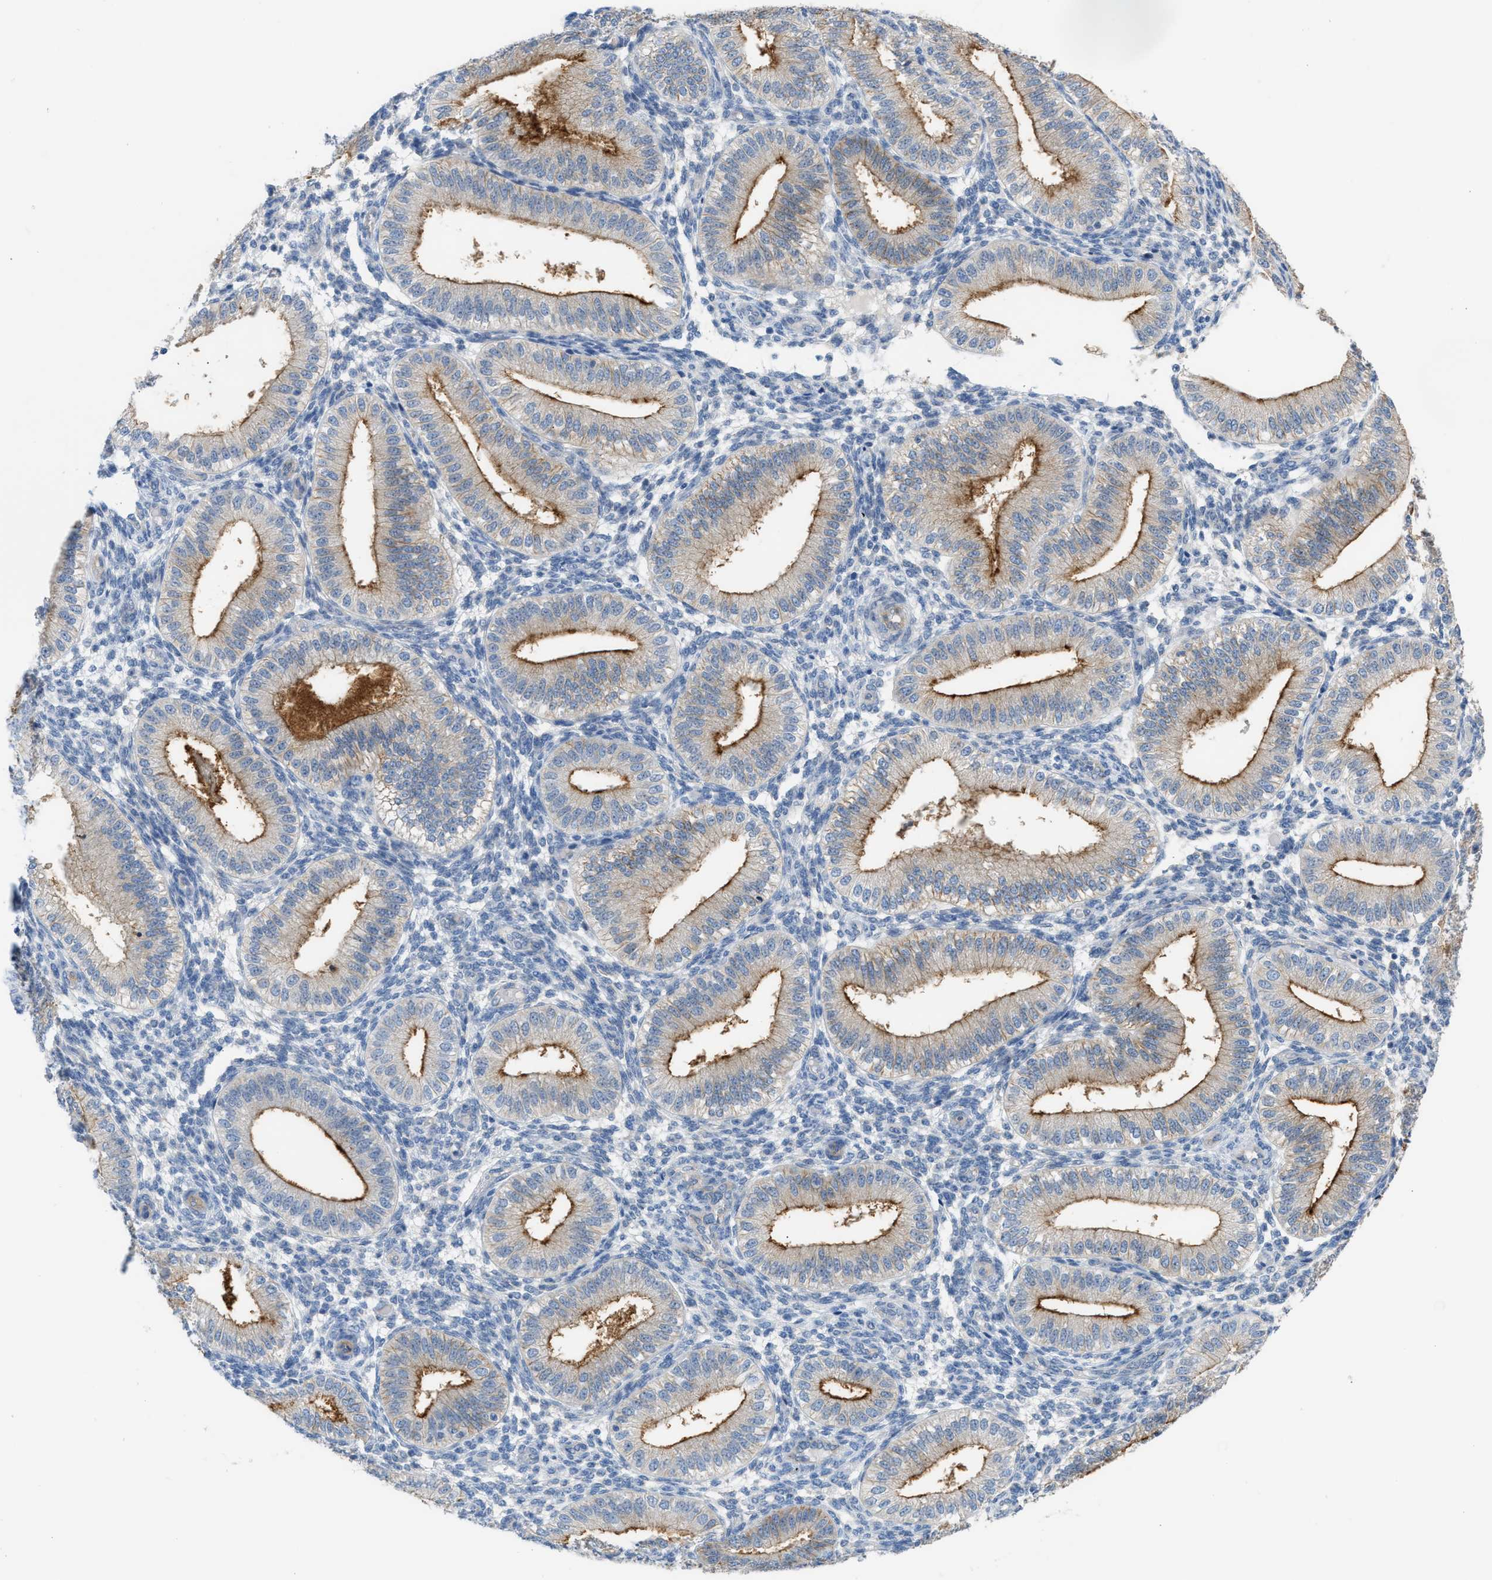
{"staining": {"intensity": "negative", "quantity": "none", "location": "none"}, "tissue": "endometrium", "cell_type": "Cells in endometrial stroma", "image_type": "normal", "snomed": [{"axis": "morphology", "description": "Normal tissue, NOS"}, {"axis": "topography", "description": "Endometrium"}], "caption": "High magnification brightfield microscopy of normal endometrium stained with DAB (3,3'-diaminobenzidine) (brown) and counterstained with hematoxylin (blue): cells in endometrial stroma show no significant staining. (DAB immunohistochemistry visualized using brightfield microscopy, high magnification).", "gene": "ERBB2", "patient": {"sex": "female", "age": 39}}